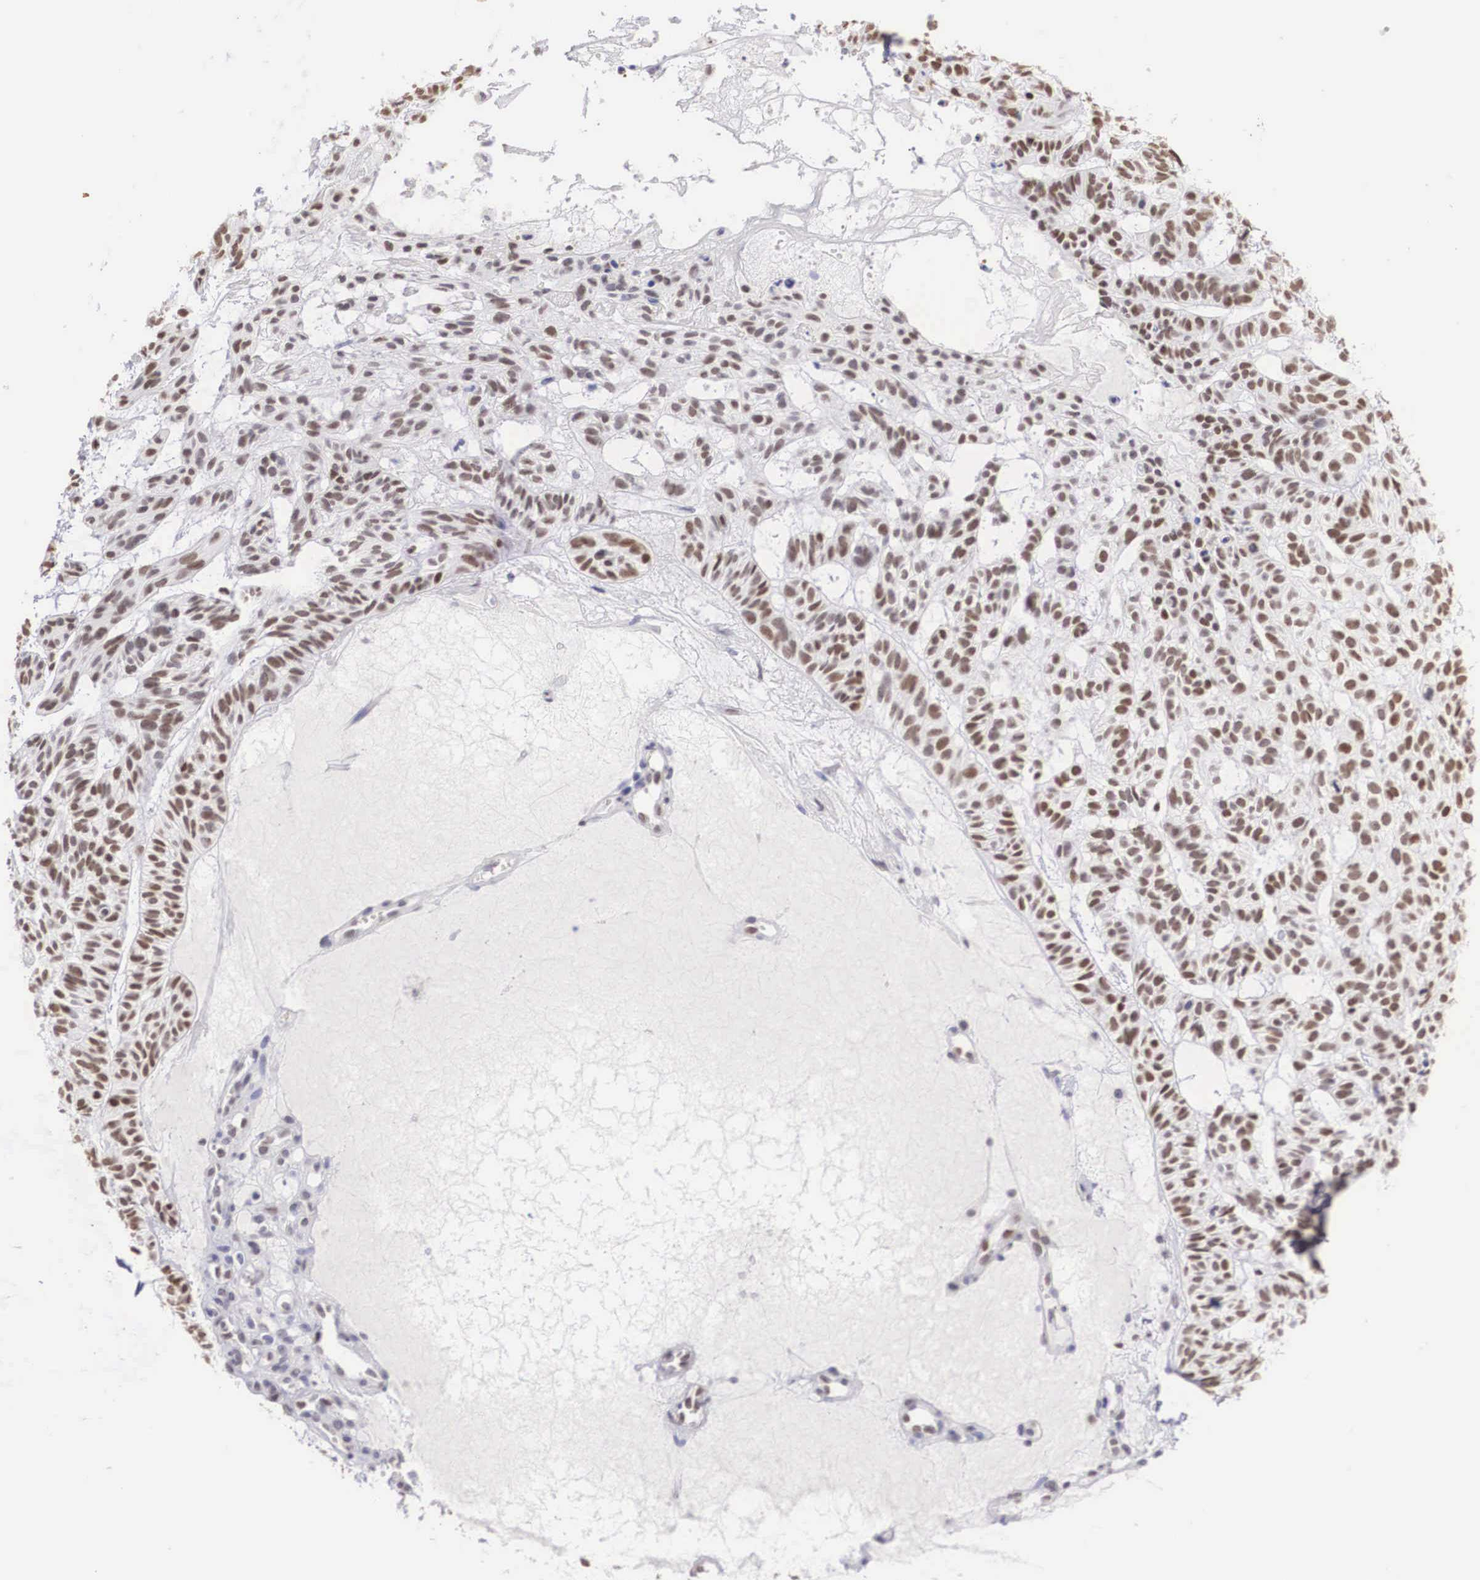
{"staining": {"intensity": "strong", "quantity": ">75%", "location": "nuclear"}, "tissue": "skin cancer", "cell_type": "Tumor cells", "image_type": "cancer", "snomed": [{"axis": "morphology", "description": "Basal cell carcinoma"}, {"axis": "topography", "description": "Skin"}], "caption": "Approximately >75% of tumor cells in skin cancer (basal cell carcinoma) reveal strong nuclear protein staining as visualized by brown immunohistochemical staining.", "gene": "HMGN5", "patient": {"sex": "male", "age": 75}}